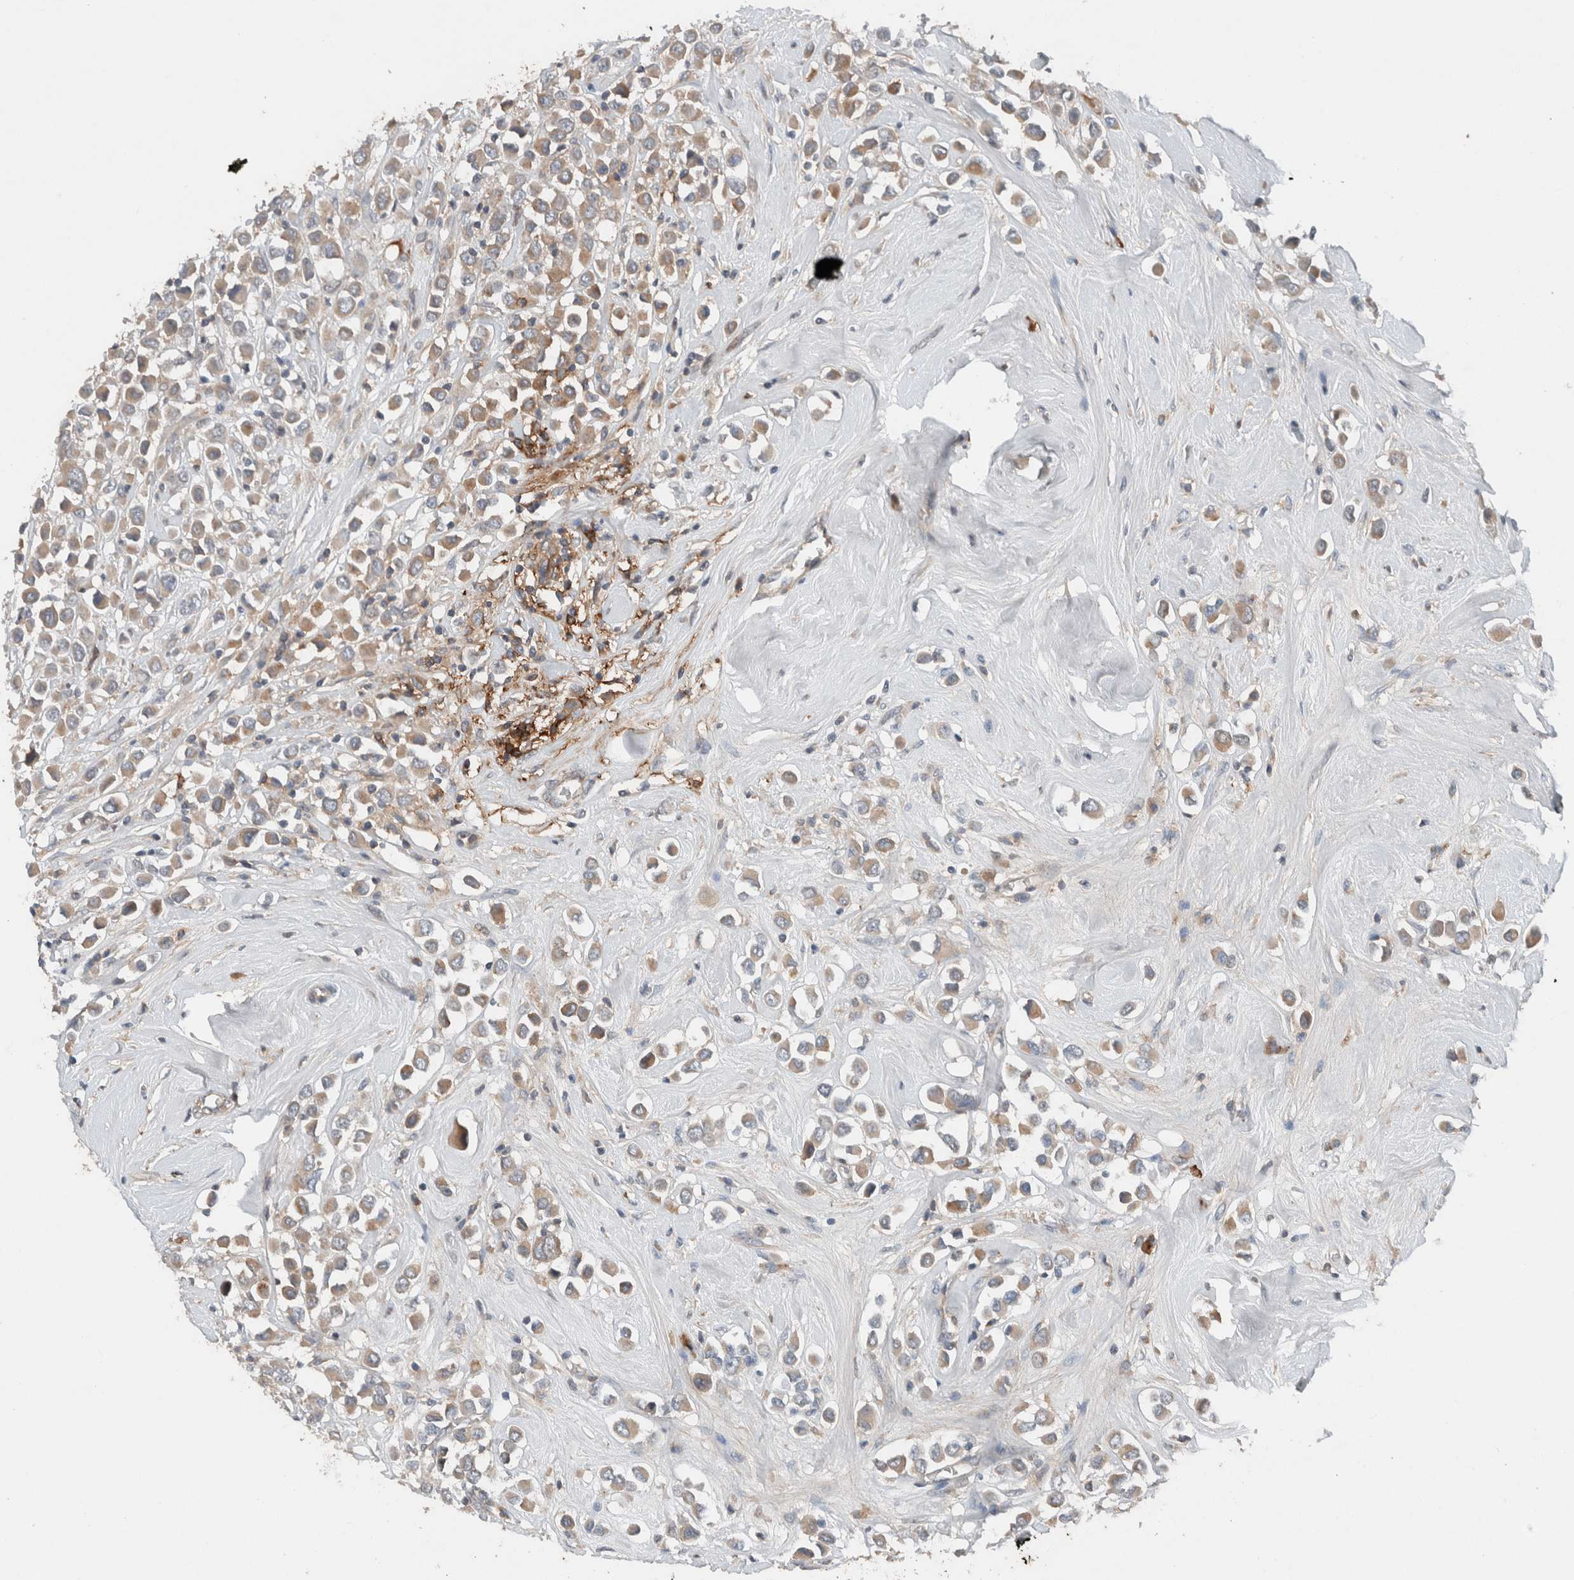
{"staining": {"intensity": "weak", "quantity": ">75%", "location": "cytoplasmic/membranous"}, "tissue": "breast cancer", "cell_type": "Tumor cells", "image_type": "cancer", "snomed": [{"axis": "morphology", "description": "Duct carcinoma"}, {"axis": "topography", "description": "Breast"}], "caption": "This histopathology image demonstrates immunohistochemistry (IHC) staining of human breast invasive ductal carcinoma, with low weak cytoplasmic/membranous staining in approximately >75% of tumor cells.", "gene": "UGCG", "patient": {"sex": "female", "age": 61}}